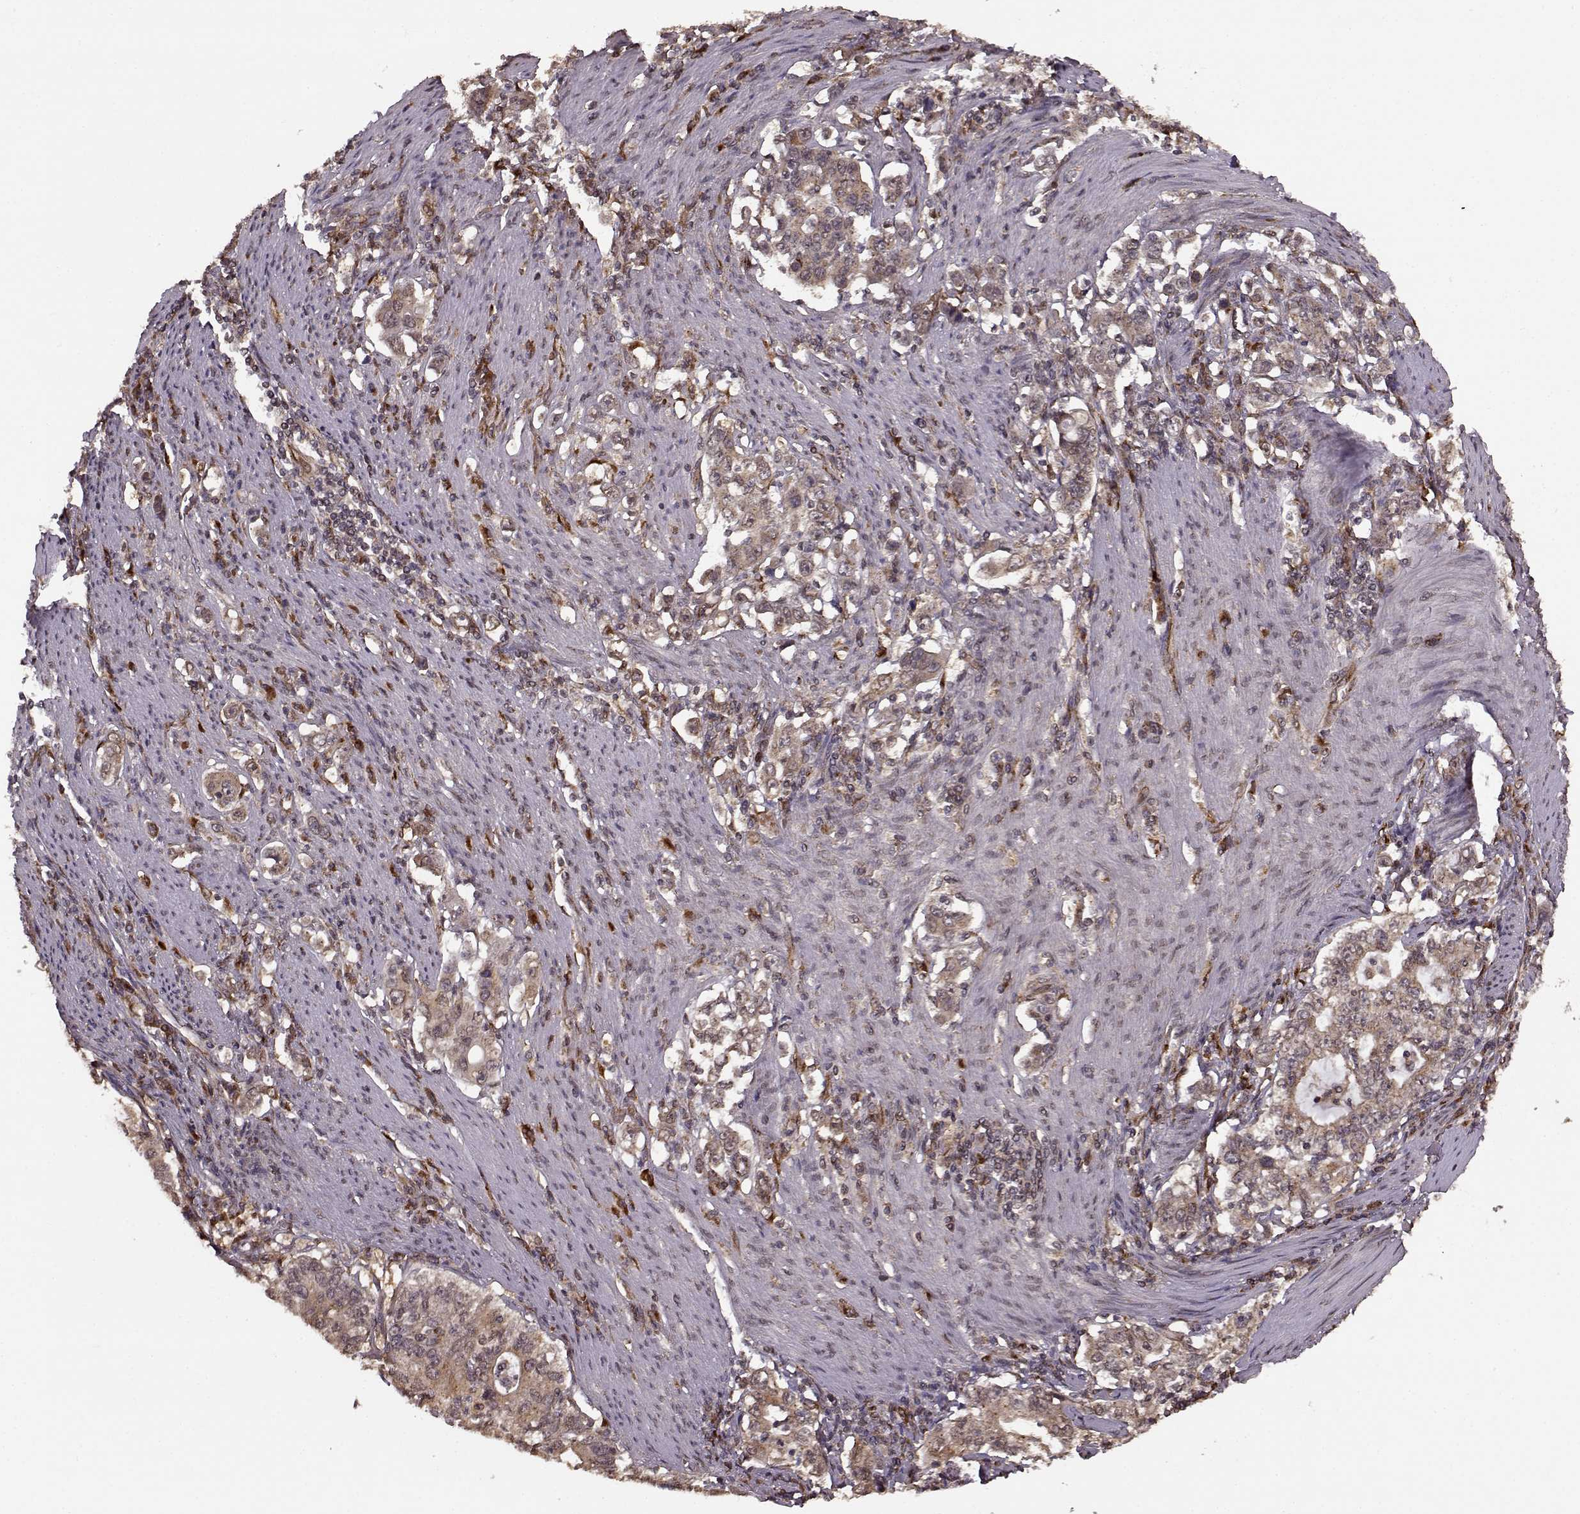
{"staining": {"intensity": "weak", "quantity": ">75%", "location": "cytoplasmic/membranous"}, "tissue": "stomach cancer", "cell_type": "Tumor cells", "image_type": "cancer", "snomed": [{"axis": "morphology", "description": "Adenocarcinoma, NOS"}, {"axis": "topography", "description": "Stomach, lower"}], "caption": "Stomach adenocarcinoma stained for a protein exhibits weak cytoplasmic/membranous positivity in tumor cells.", "gene": "YIPF5", "patient": {"sex": "female", "age": 72}}